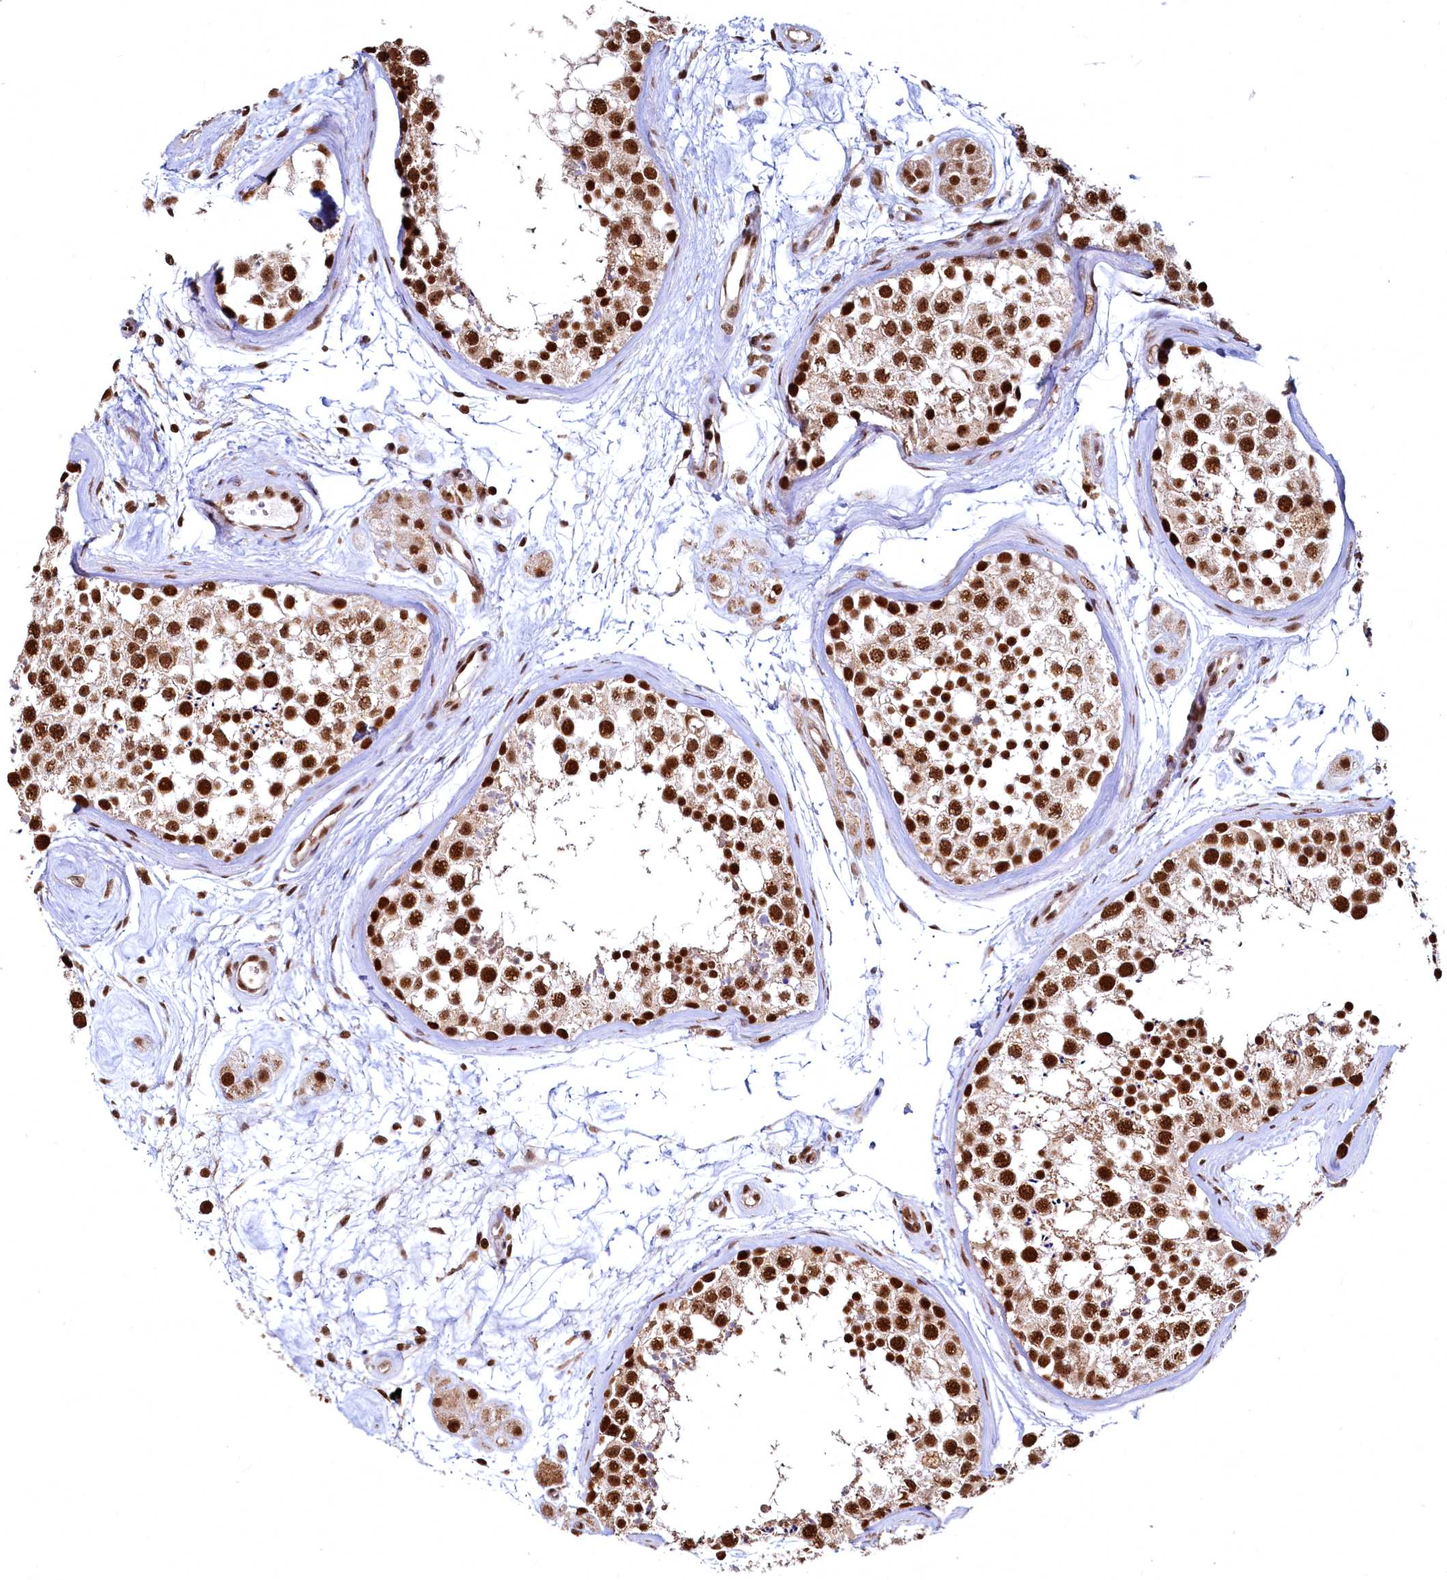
{"staining": {"intensity": "strong", "quantity": ">75%", "location": "nuclear"}, "tissue": "testis", "cell_type": "Cells in seminiferous ducts", "image_type": "normal", "snomed": [{"axis": "morphology", "description": "Normal tissue, NOS"}, {"axis": "topography", "description": "Testis"}], "caption": "Protein staining of benign testis exhibits strong nuclear positivity in about >75% of cells in seminiferous ducts.", "gene": "RSRC2", "patient": {"sex": "male", "age": 56}}